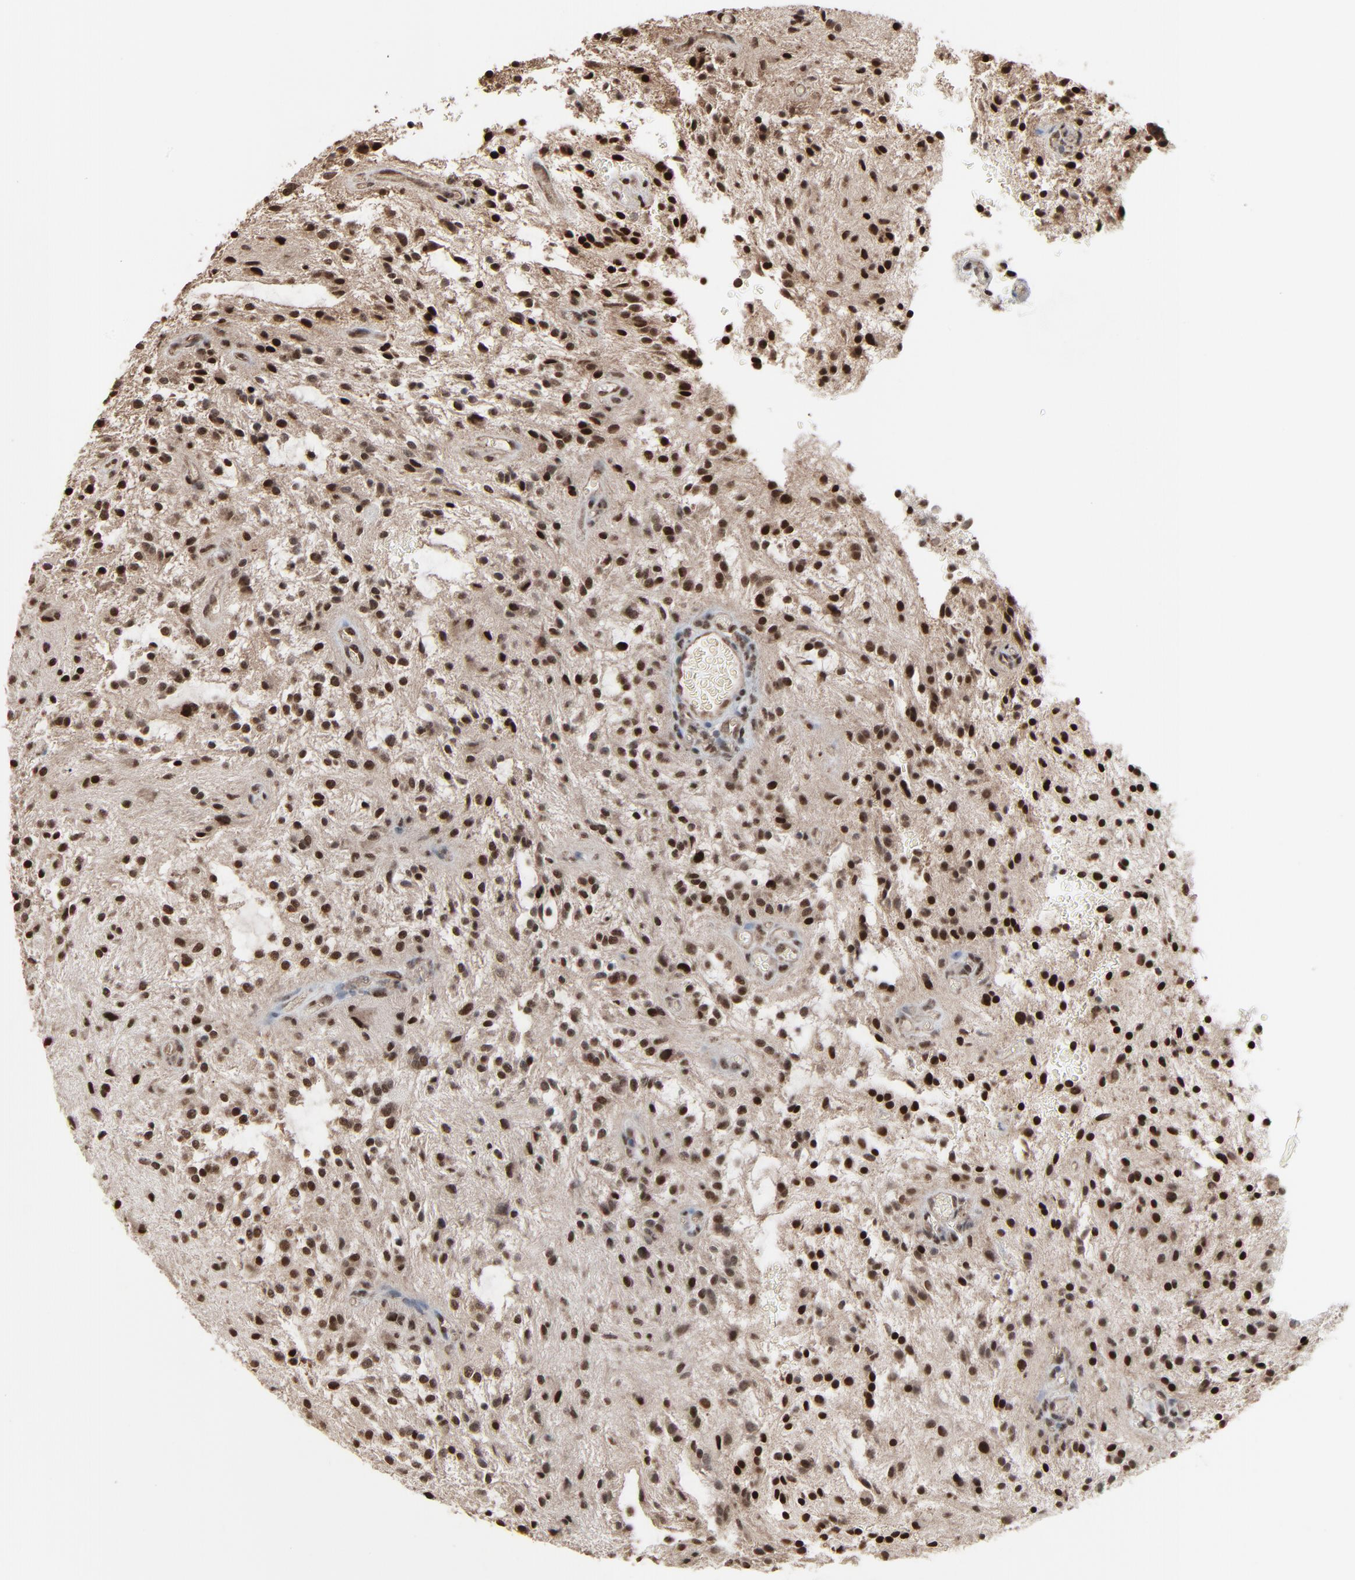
{"staining": {"intensity": "strong", "quantity": ">75%", "location": "cytoplasmic/membranous,nuclear"}, "tissue": "glioma", "cell_type": "Tumor cells", "image_type": "cancer", "snomed": [{"axis": "morphology", "description": "Glioma, malignant, NOS"}, {"axis": "topography", "description": "Cerebellum"}], "caption": "IHC histopathology image of glioma stained for a protein (brown), which demonstrates high levels of strong cytoplasmic/membranous and nuclear positivity in approximately >75% of tumor cells.", "gene": "MEIS2", "patient": {"sex": "female", "age": 10}}